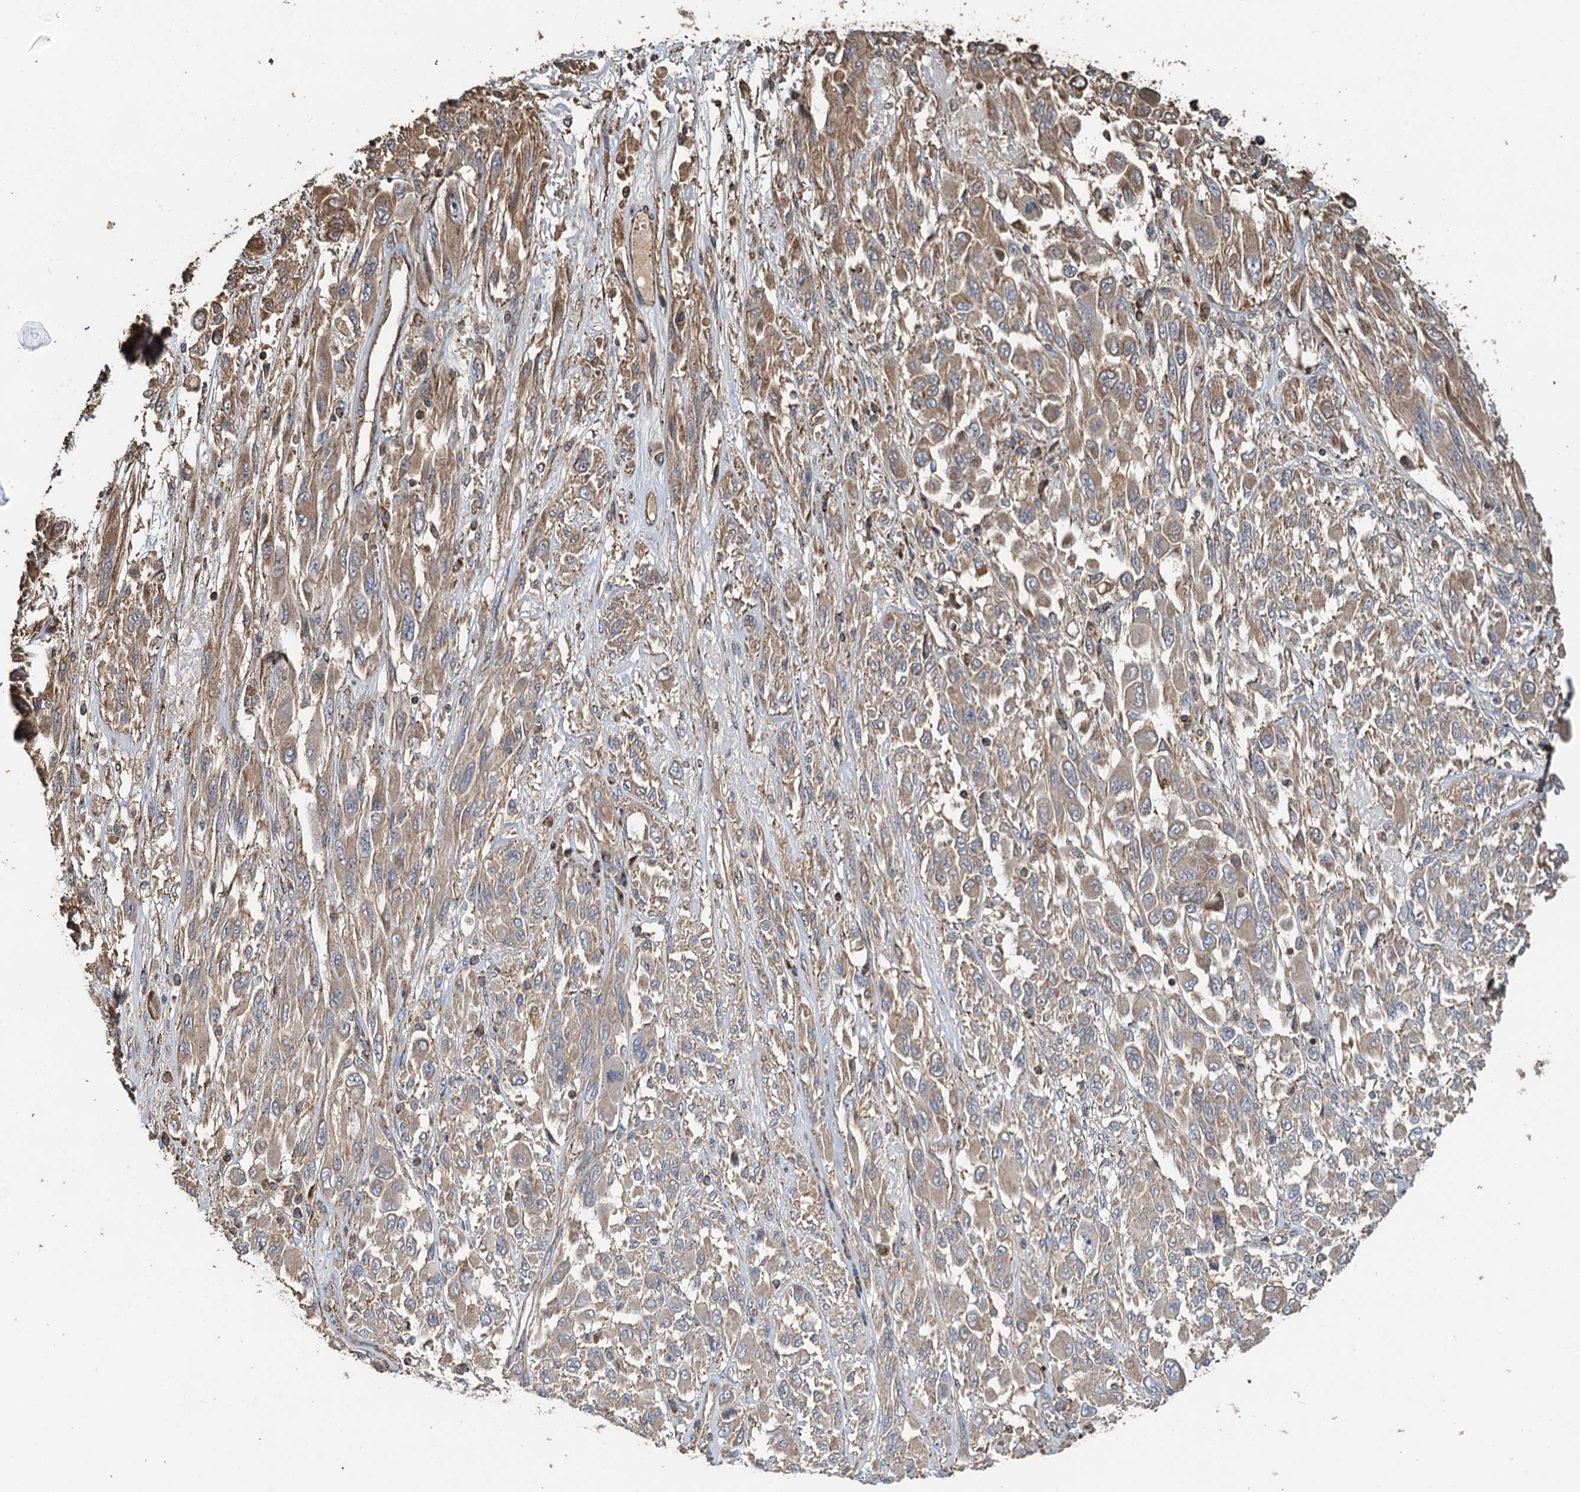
{"staining": {"intensity": "weak", "quantity": ">75%", "location": "cytoplasmic/membranous"}, "tissue": "melanoma", "cell_type": "Tumor cells", "image_type": "cancer", "snomed": [{"axis": "morphology", "description": "Malignant melanoma, NOS"}, {"axis": "topography", "description": "Skin"}], "caption": "Protein staining of malignant melanoma tissue displays weak cytoplasmic/membranous staining in about >75% of tumor cells. Immunohistochemistry stains the protein in brown and the nuclei are stained blue.", "gene": "SDS", "patient": {"sex": "female", "age": 91}}